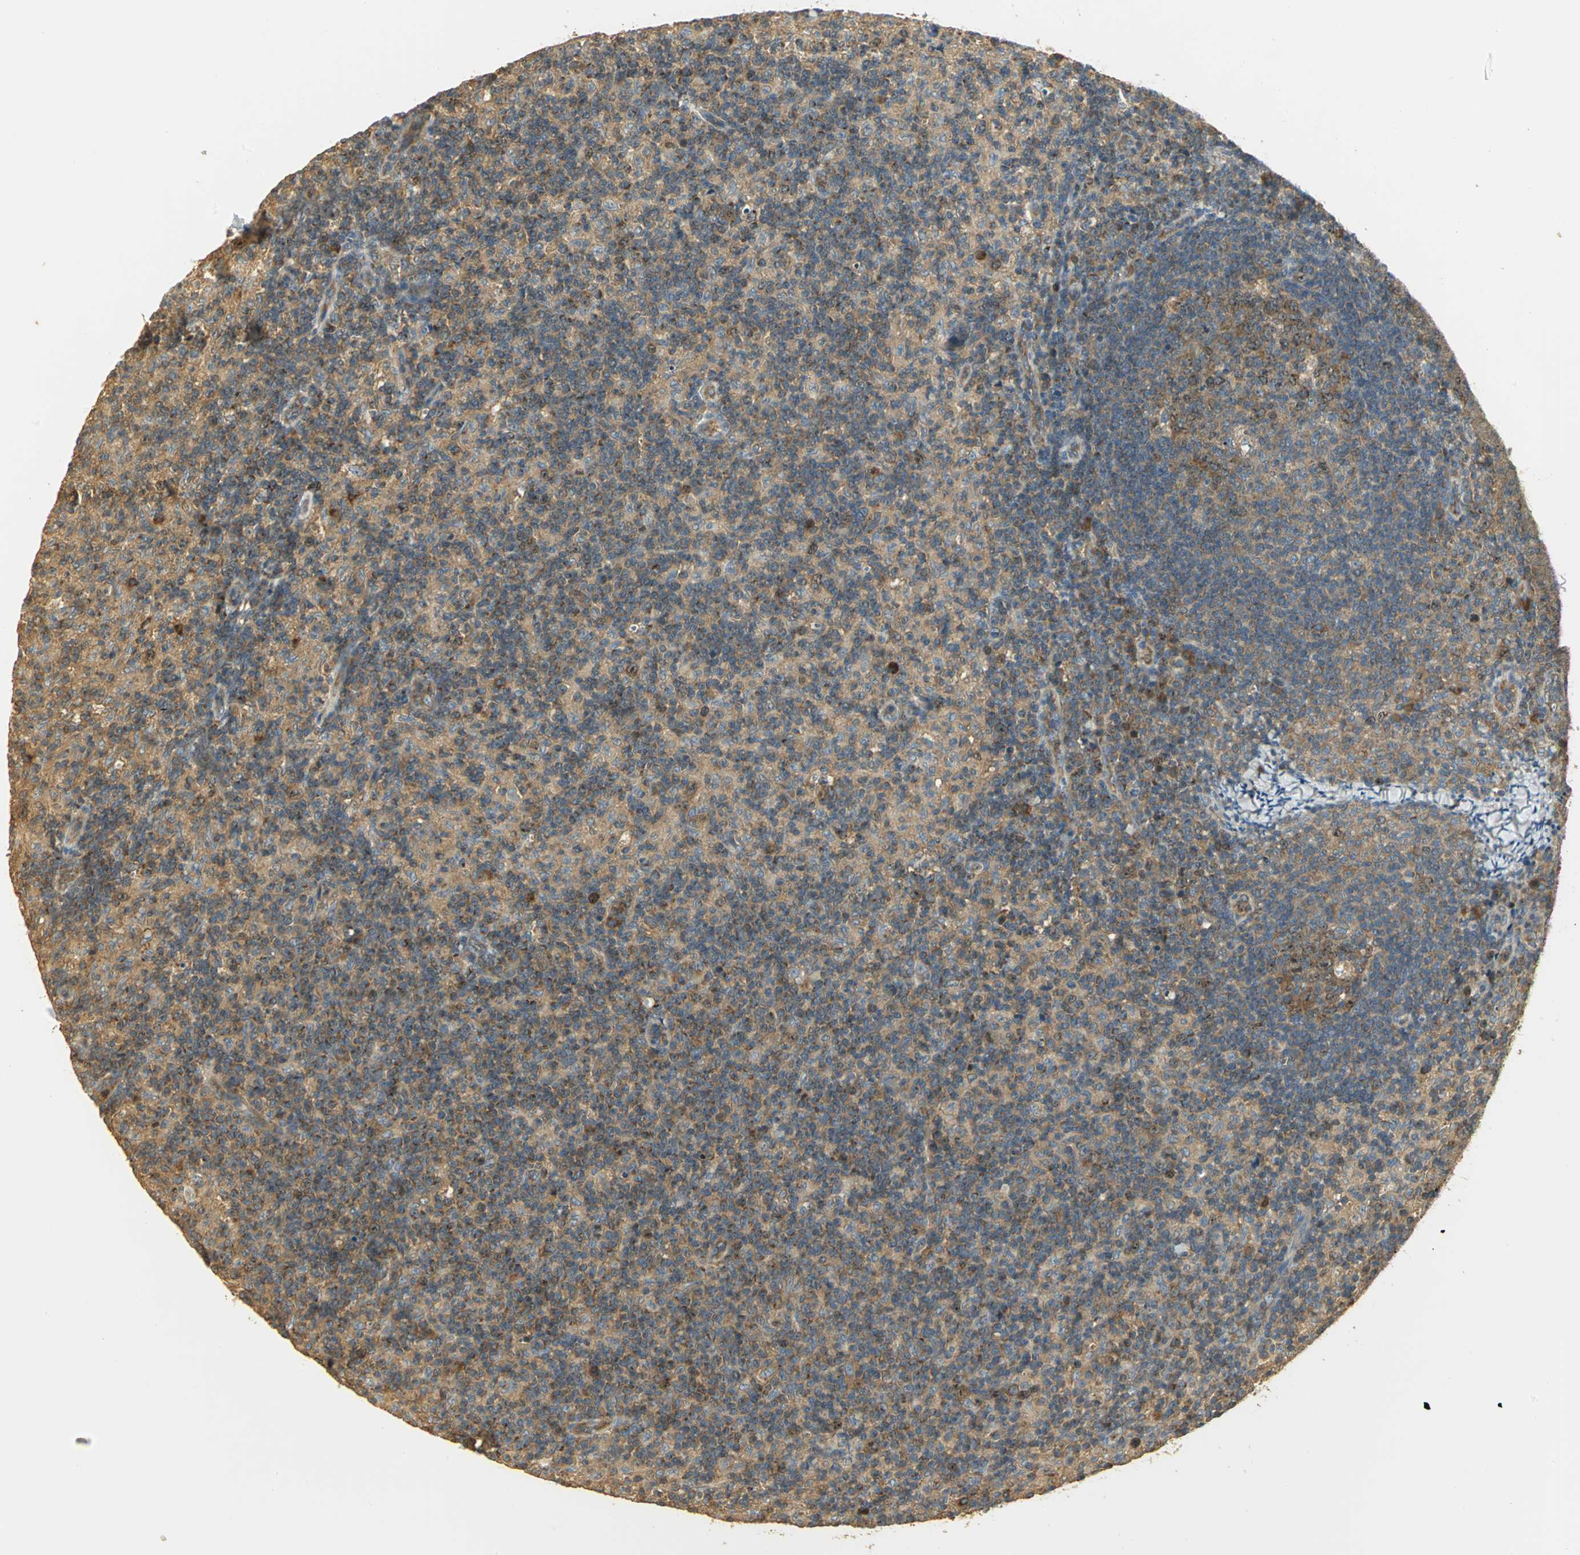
{"staining": {"intensity": "strong", "quantity": ">75%", "location": "cytoplasmic/membranous"}, "tissue": "lymph node", "cell_type": "Germinal center cells", "image_type": "normal", "snomed": [{"axis": "morphology", "description": "Normal tissue, NOS"}, {"axis": "morphology", "description": "Inflammation, NOS"}, {"axis": "topography", "description": "Lymph node"}], "caption": "DAB immunohistochemical staining of unremarkable lymph node shows strong cytoplasmic/membranous protein staining in about >75% of germinal center cells. (DAB IHC with brightfield microscopy, high magnification).", "gene": "RARS1", "patient": {"sex": "male", "age": 55}}